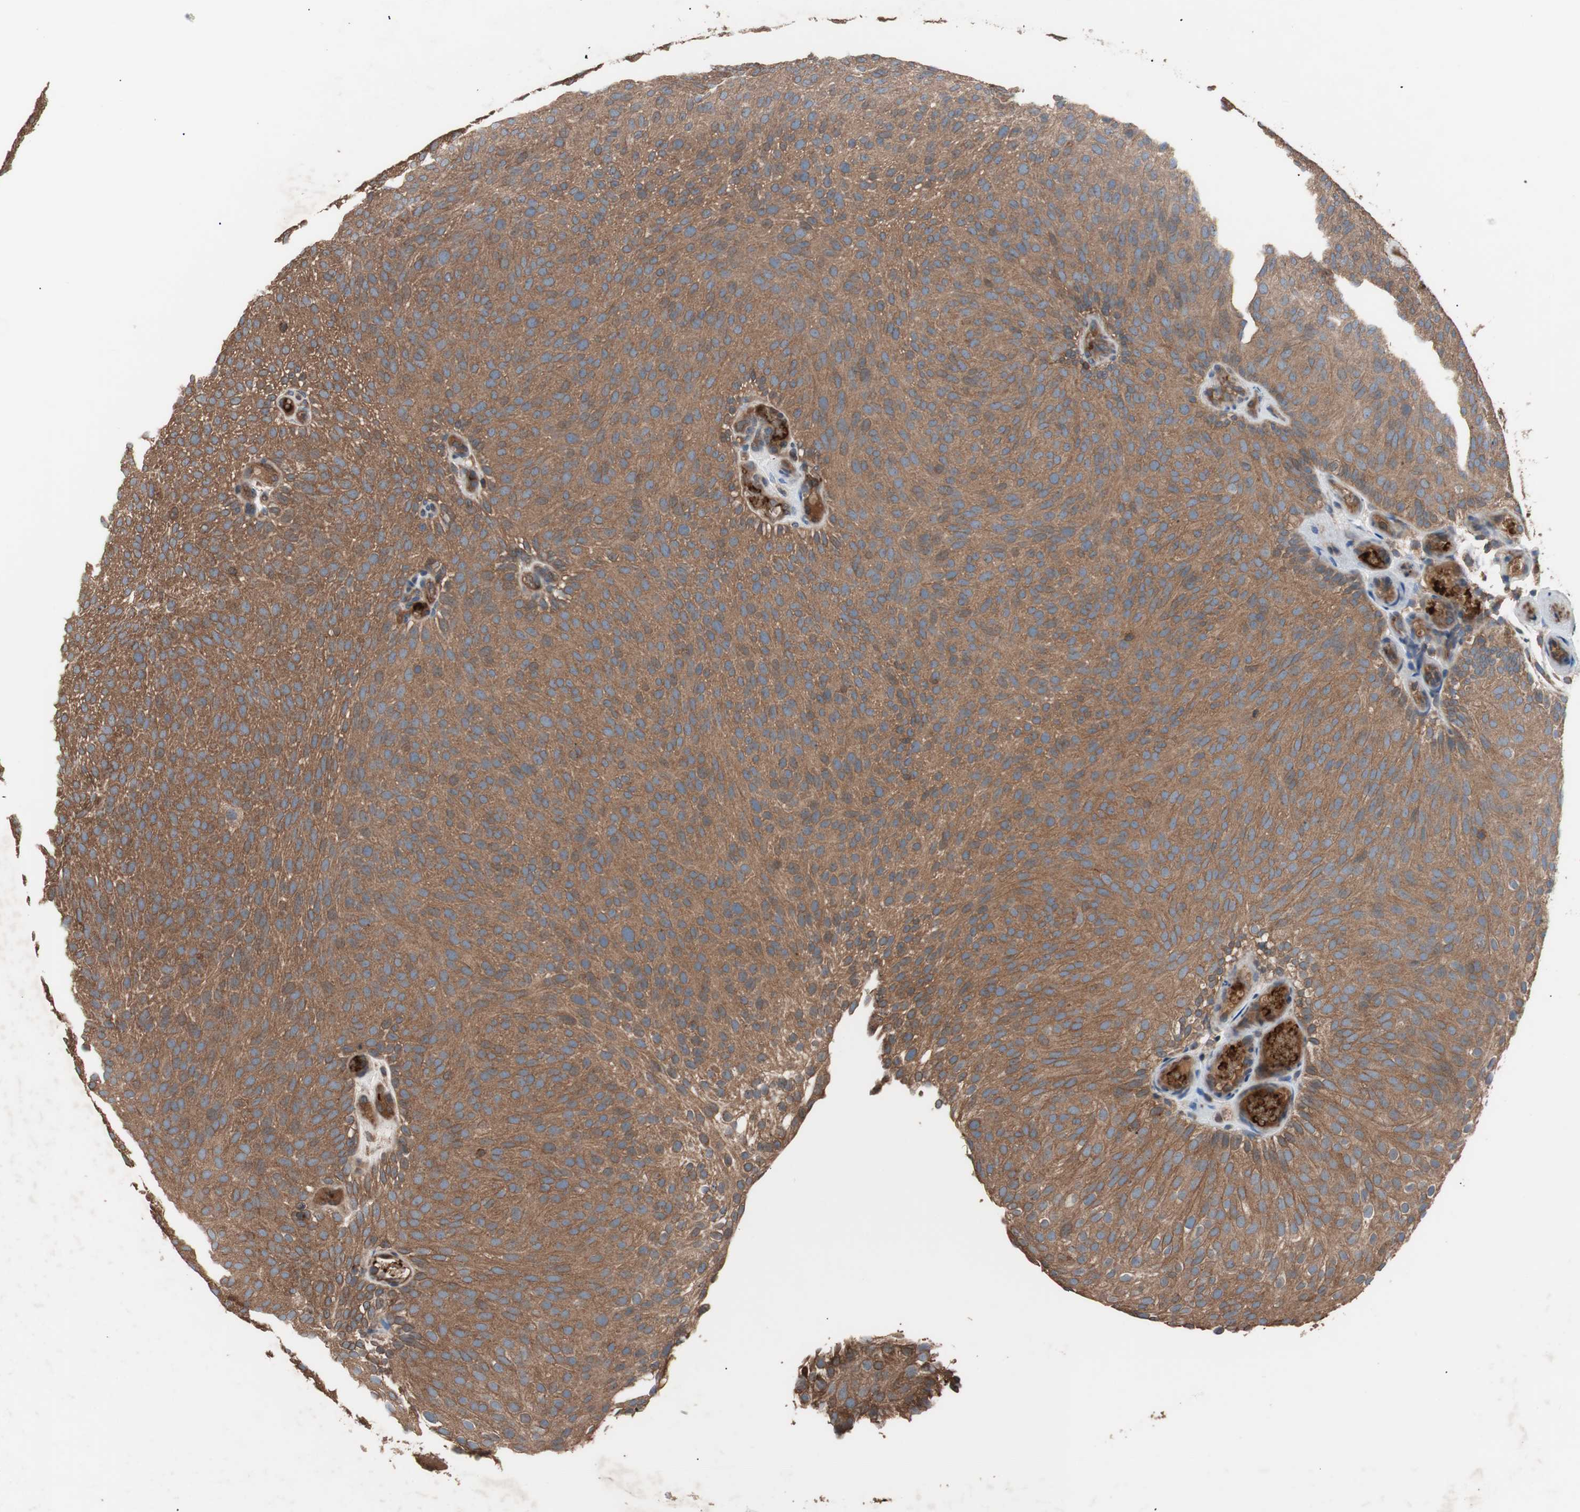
{"staining": {"intensity": "moderate", "quantity": ">75%", "location": "cytoplasmic/membranous"}, "tissue": "urothelial cancer", "cell_type": "Tumor cells", "image_type": "cancer", "snomed": [{"axis": "morphology", "description": "Urothelial carcinoma, Low grade"}, {"axis": "topography", "description": "Urinary bladder"}], "caption": "Human urothelial cancer stained with a protein marker reveals moderate staining in tumor cells.", "gene": "GLYCTK", "patient": {"sex": "male", "age": 78}}